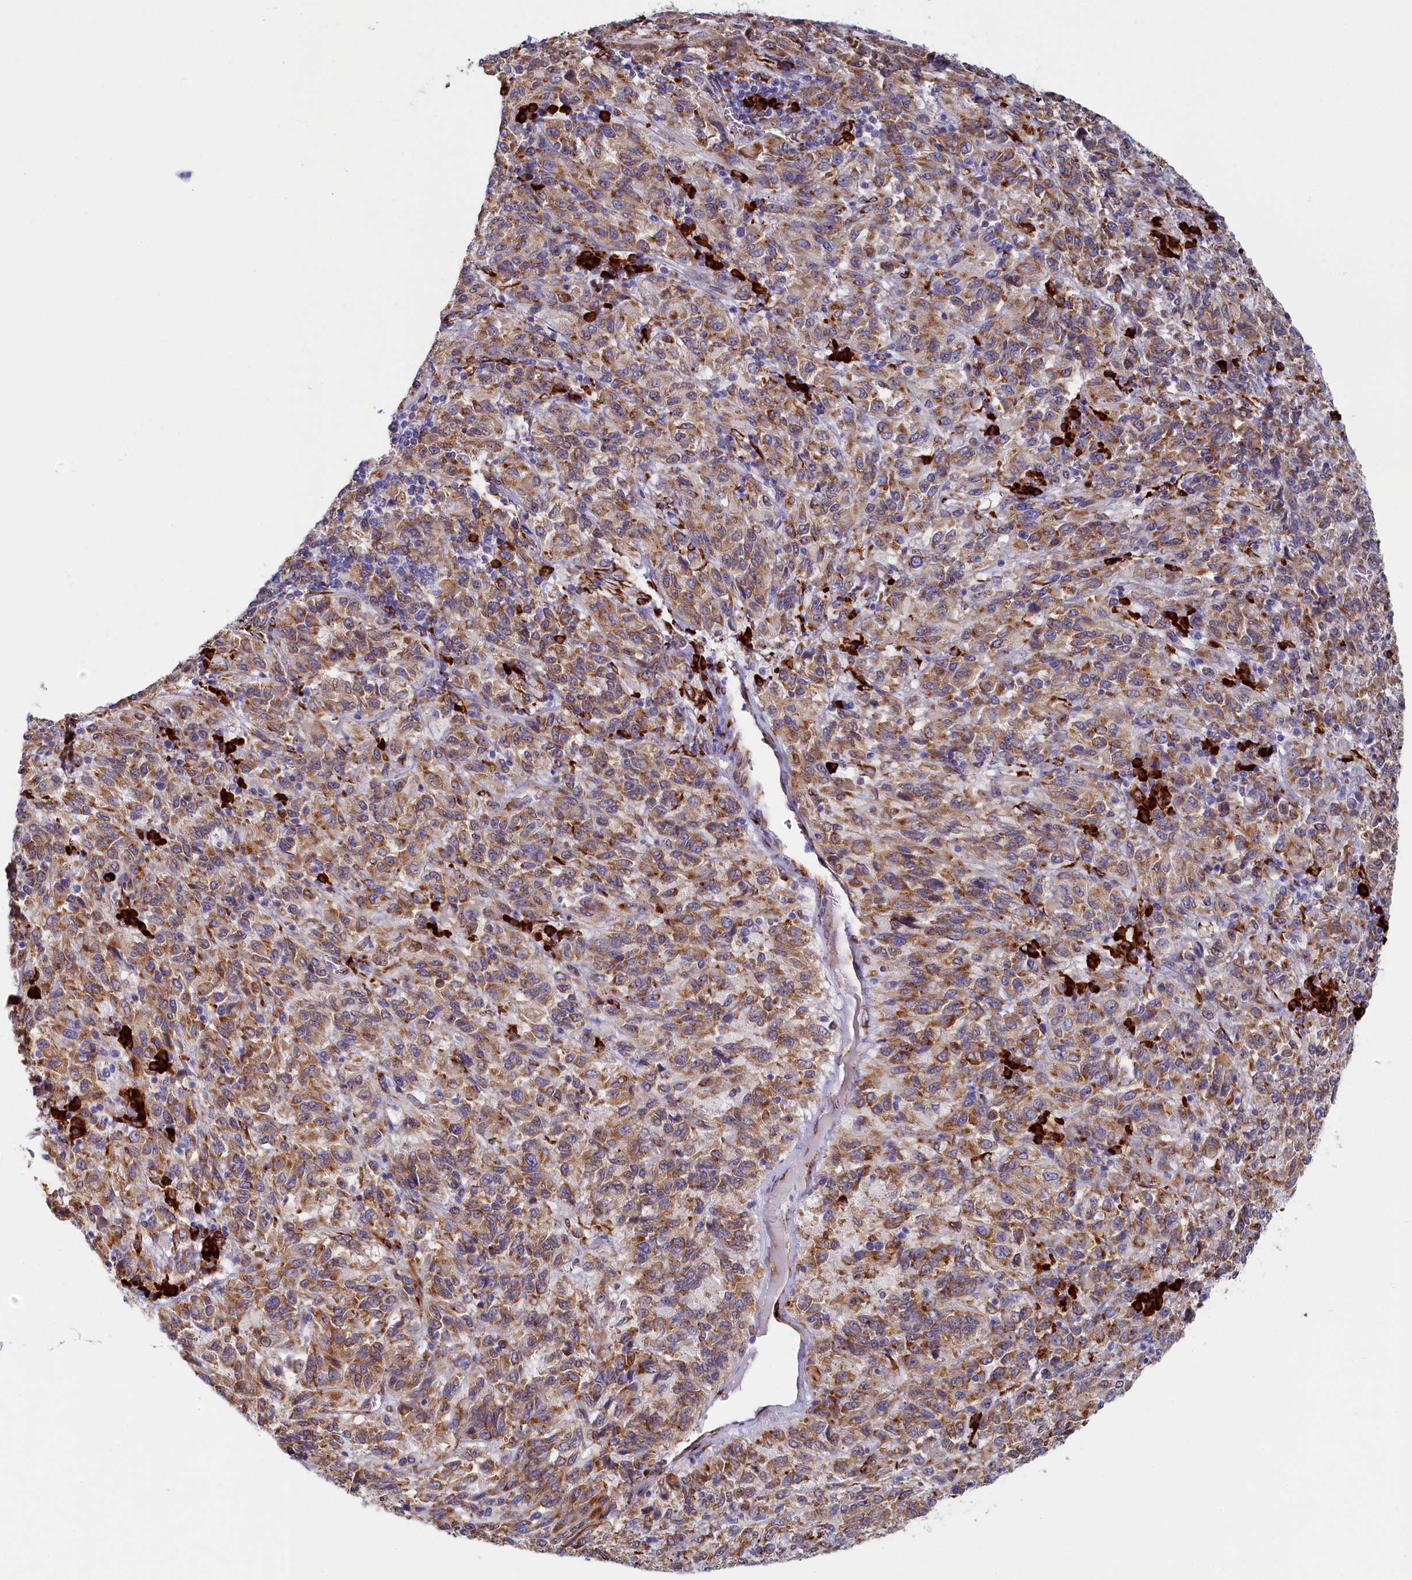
{"staining": {"intensity": "moderate", "quantity": ">75%", "location": "cytoplasmic/membranous"}, "tissue": "melanoma", "cell_type": "Tumor cells", "image_type": "cancer", "snomed": [{"axis": "morphology", "description": "Malignant melanoma, Metastatic site"}, {"axis": "topography", "description": "Lung"}], "caption": "Malignant melanoma (metastatic site) stained for a protein displays moderate cytoplasmic/membranous positivity in tumor cells.", "gene": "TMEM18", "patient": {"sex": "male", "age": 64}}